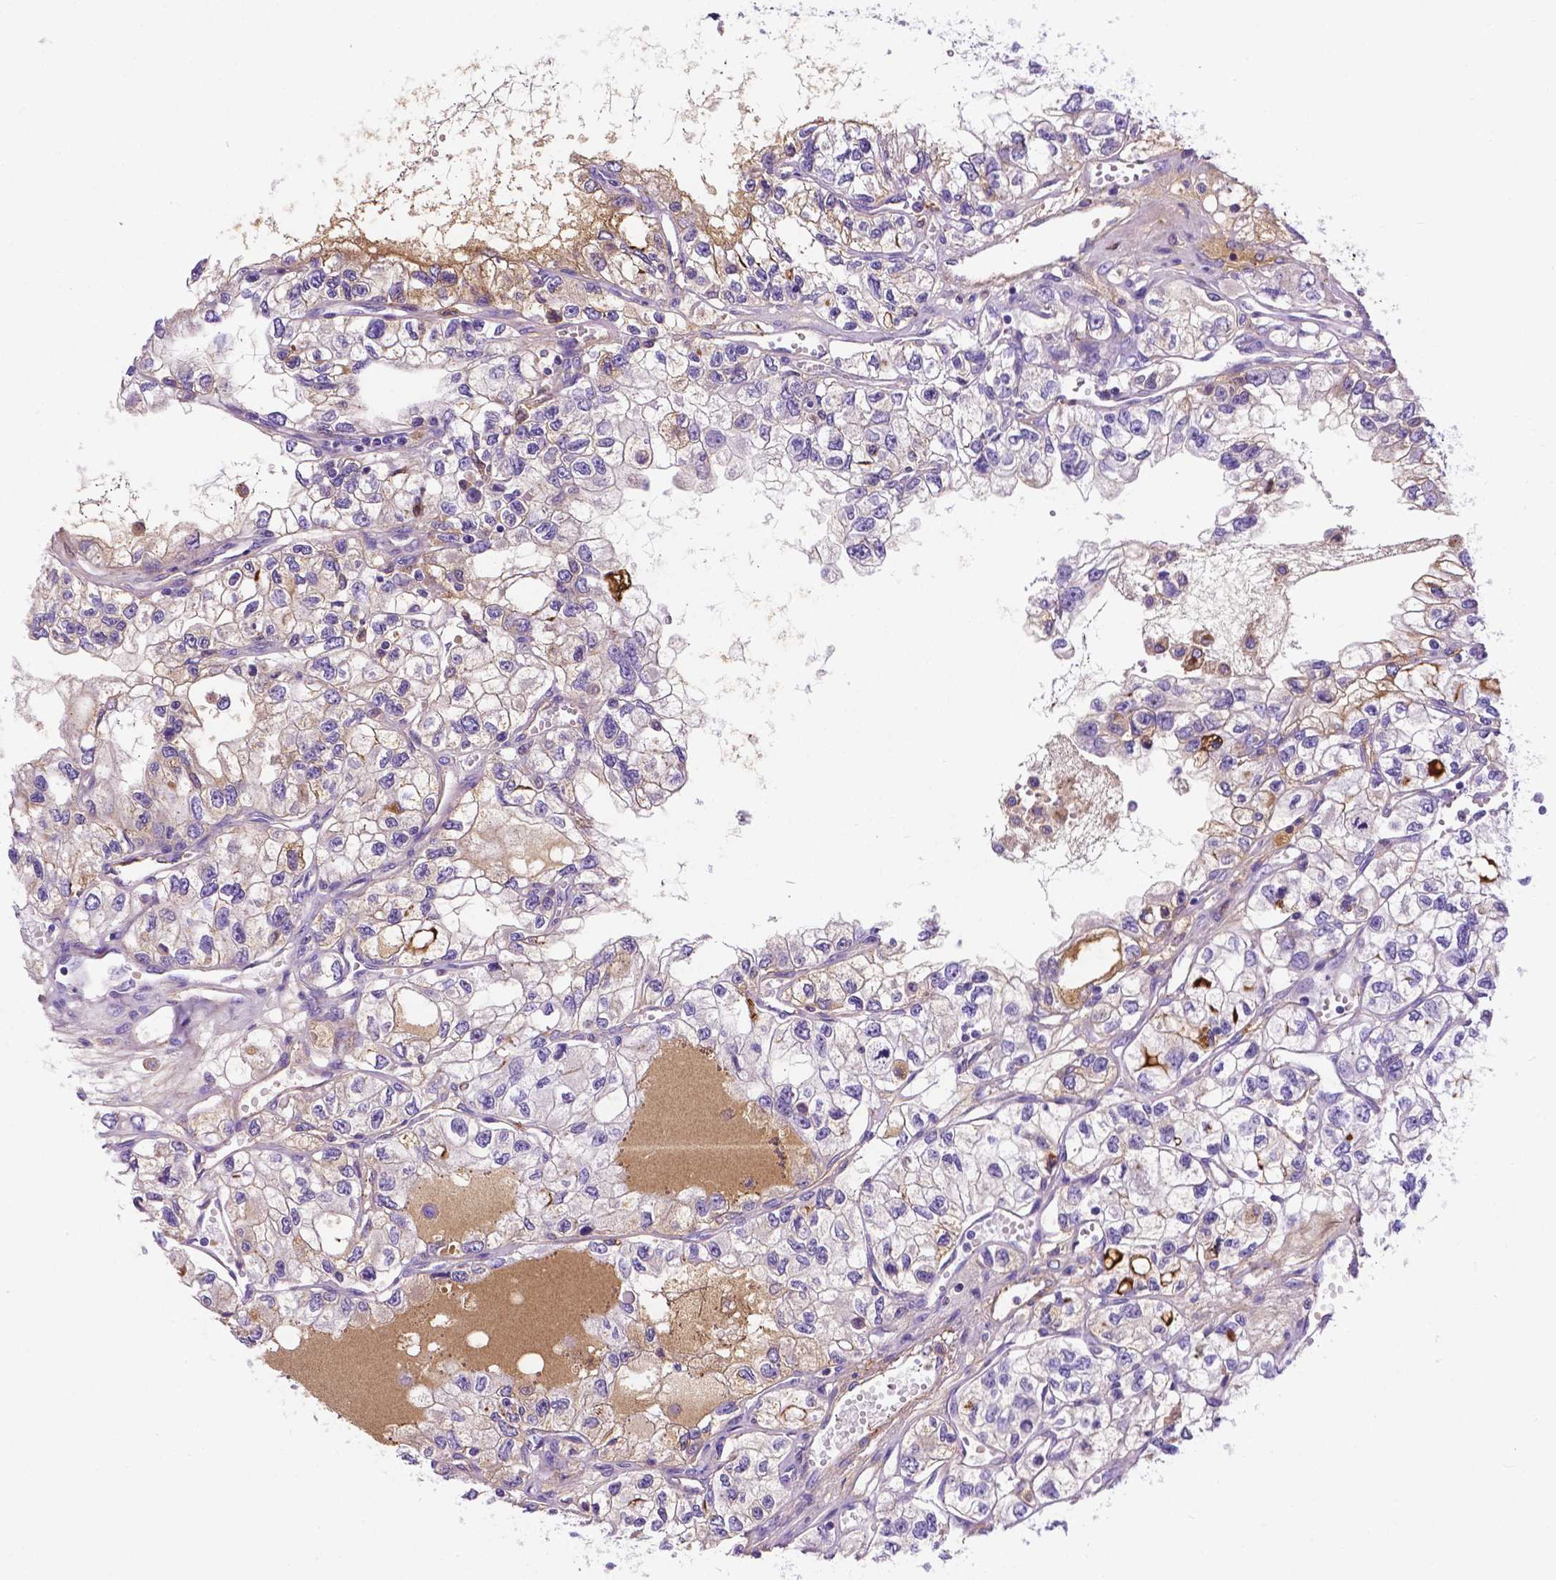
{"staining": {"intensity": "weak", "quantity": "<25%", "location": "cytoplasmic/membranous"}, "tissue": "renal cancer", "cell_type": "Tumor cells", "image_type": "cancer", "snomed": [{"axis": "morphology", "description": "Adenocarcinoma, NOS"}, {"axis": "topography", "description": "Kidney"}], "caption": "High power microscopy histopathology image of an IHC histopathology image of renal cancer (adenocarcinoma), revealing no significant positivity in tumor cells. (IHC, brightfield microscopy, high magnification).", "gene": "APOE", "patient": {"sex": "female", "age": 59}}